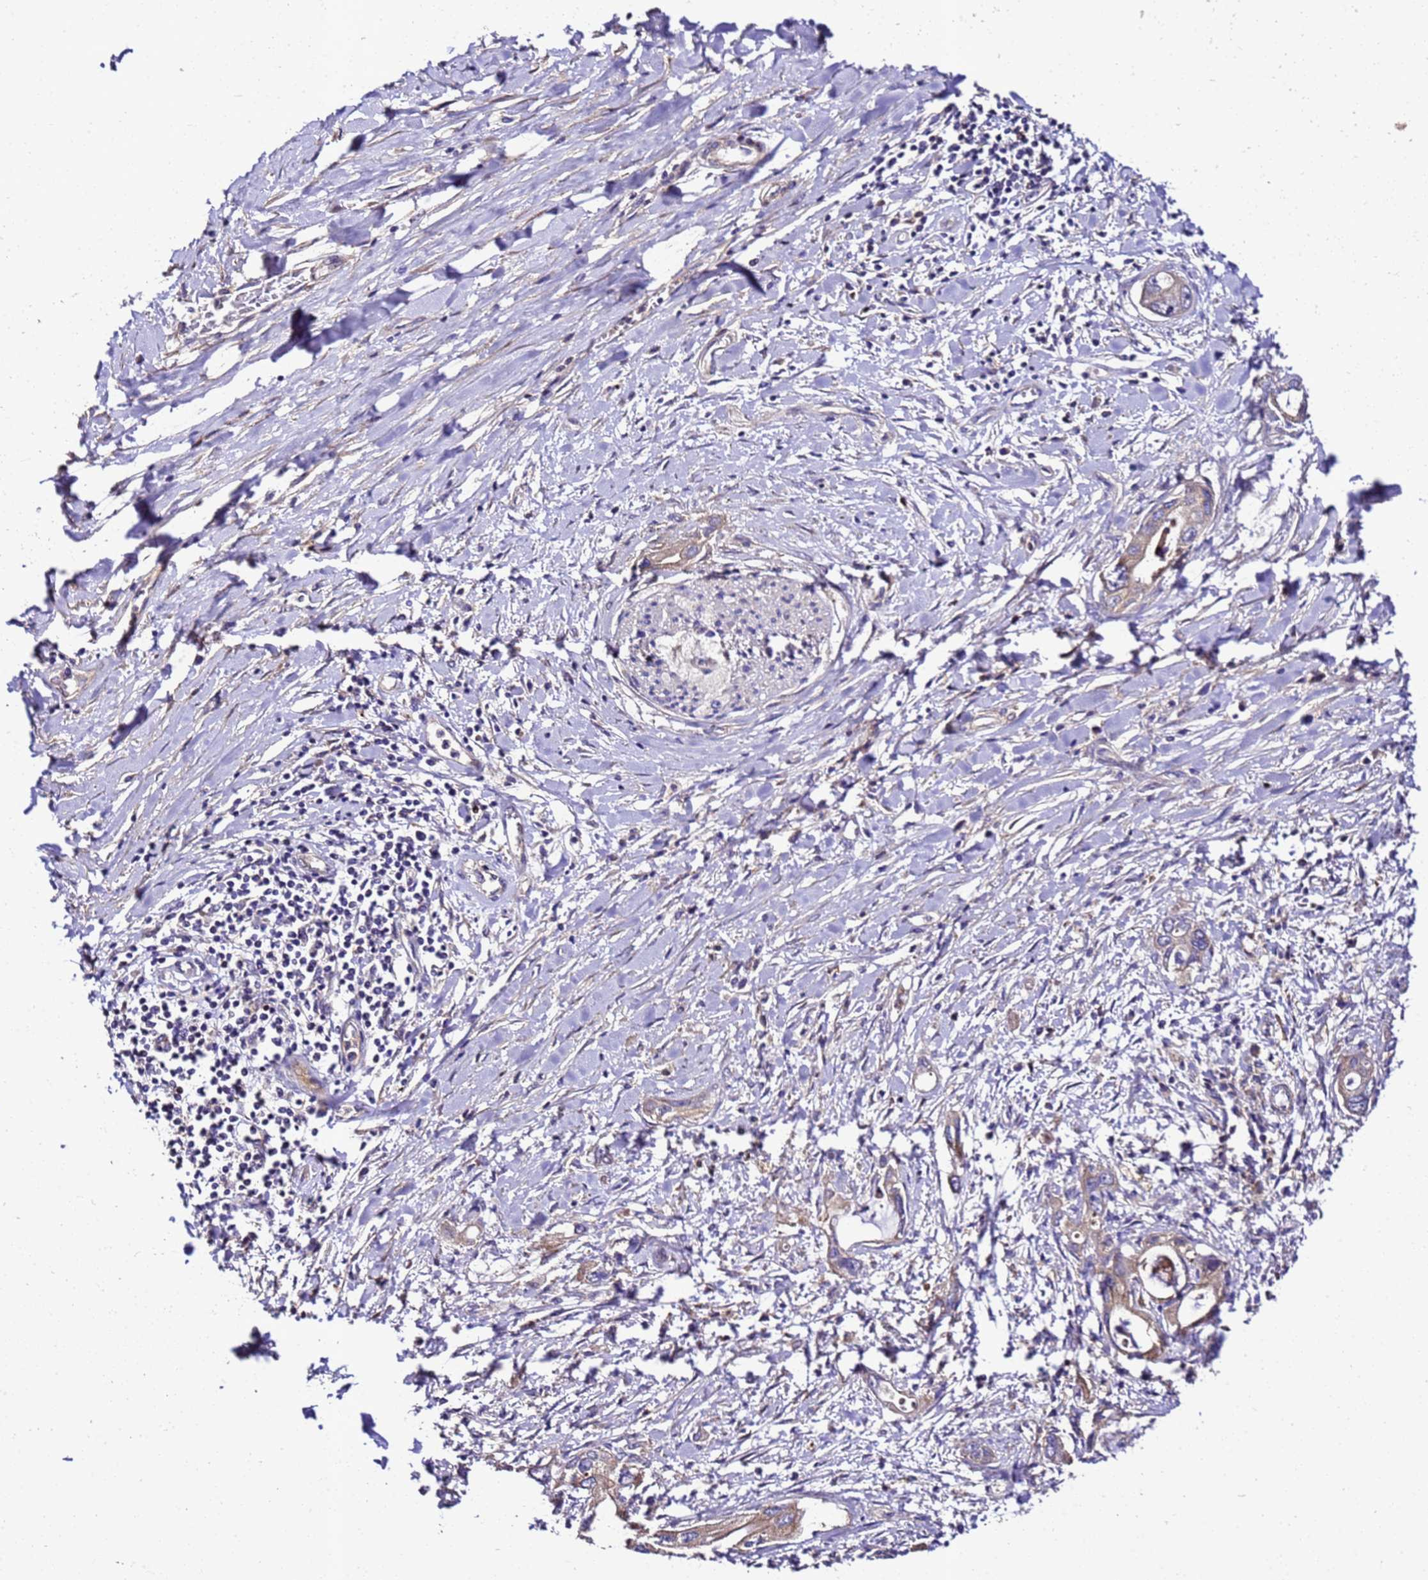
{"staining": {"intensity": "weak", "quantity": ">75%", "location": "cytoplasmic/membranous"}, "tissue": "pancreatic cancer", "cell_type": "Tumor cells", "image_type": "cancer", "snomed": [{"axis": "morphology", "description": "Inflammation, NOS"}, {"axis": "morphology", "description": "Adenocarcinoma, NOS"}, {"axis": "topography", "description": "Pancreas"}], "caption": "Human adenocarcinoma (pancreatic) stained with a brown dye shows weak cytoplasmic/membranous positive staining in approximately >75% of tumor cells.", "gene": "ZNF417", "patient": {"sex": "female", "age": 56}}